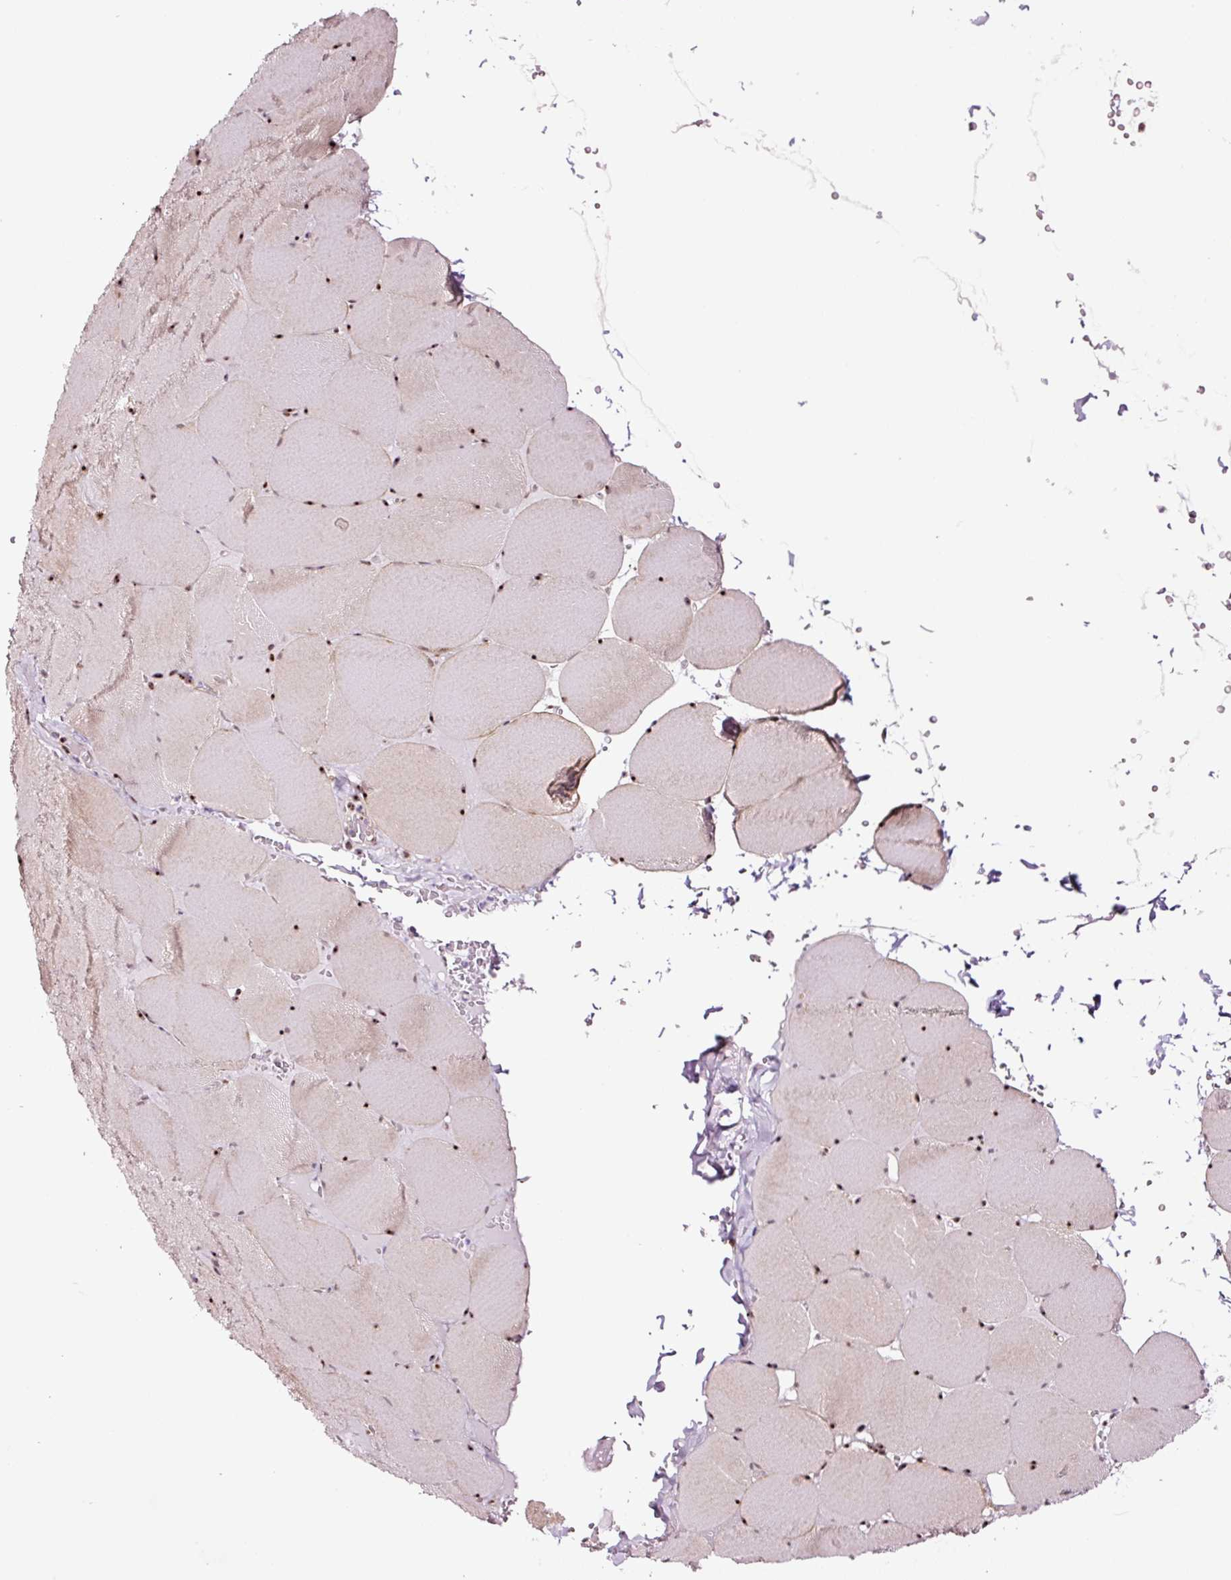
{"staining": {"intensity": "moderate", "quantity": ">75%", "location": "nuclear"}, "tissue": "skeletal muscle", "cell_type": "Myocytes", "image_type": "normal", "snomed": [{"axis": "morphology", "description": "Normal tissue, NOS"}, {"axis": "topography", "description": "Skeletal muscle"}, {"axis": "topography", "description": "Head-Neck"}], "caption": "This micrograph shows immunohistochemistry (IHC) staining of benign skeletal muscle, with medium moderate nuclear expression in approximately >75% of myocytes.", "gene": "GNL3", "patient": {"sex": "male", "age": 66}}